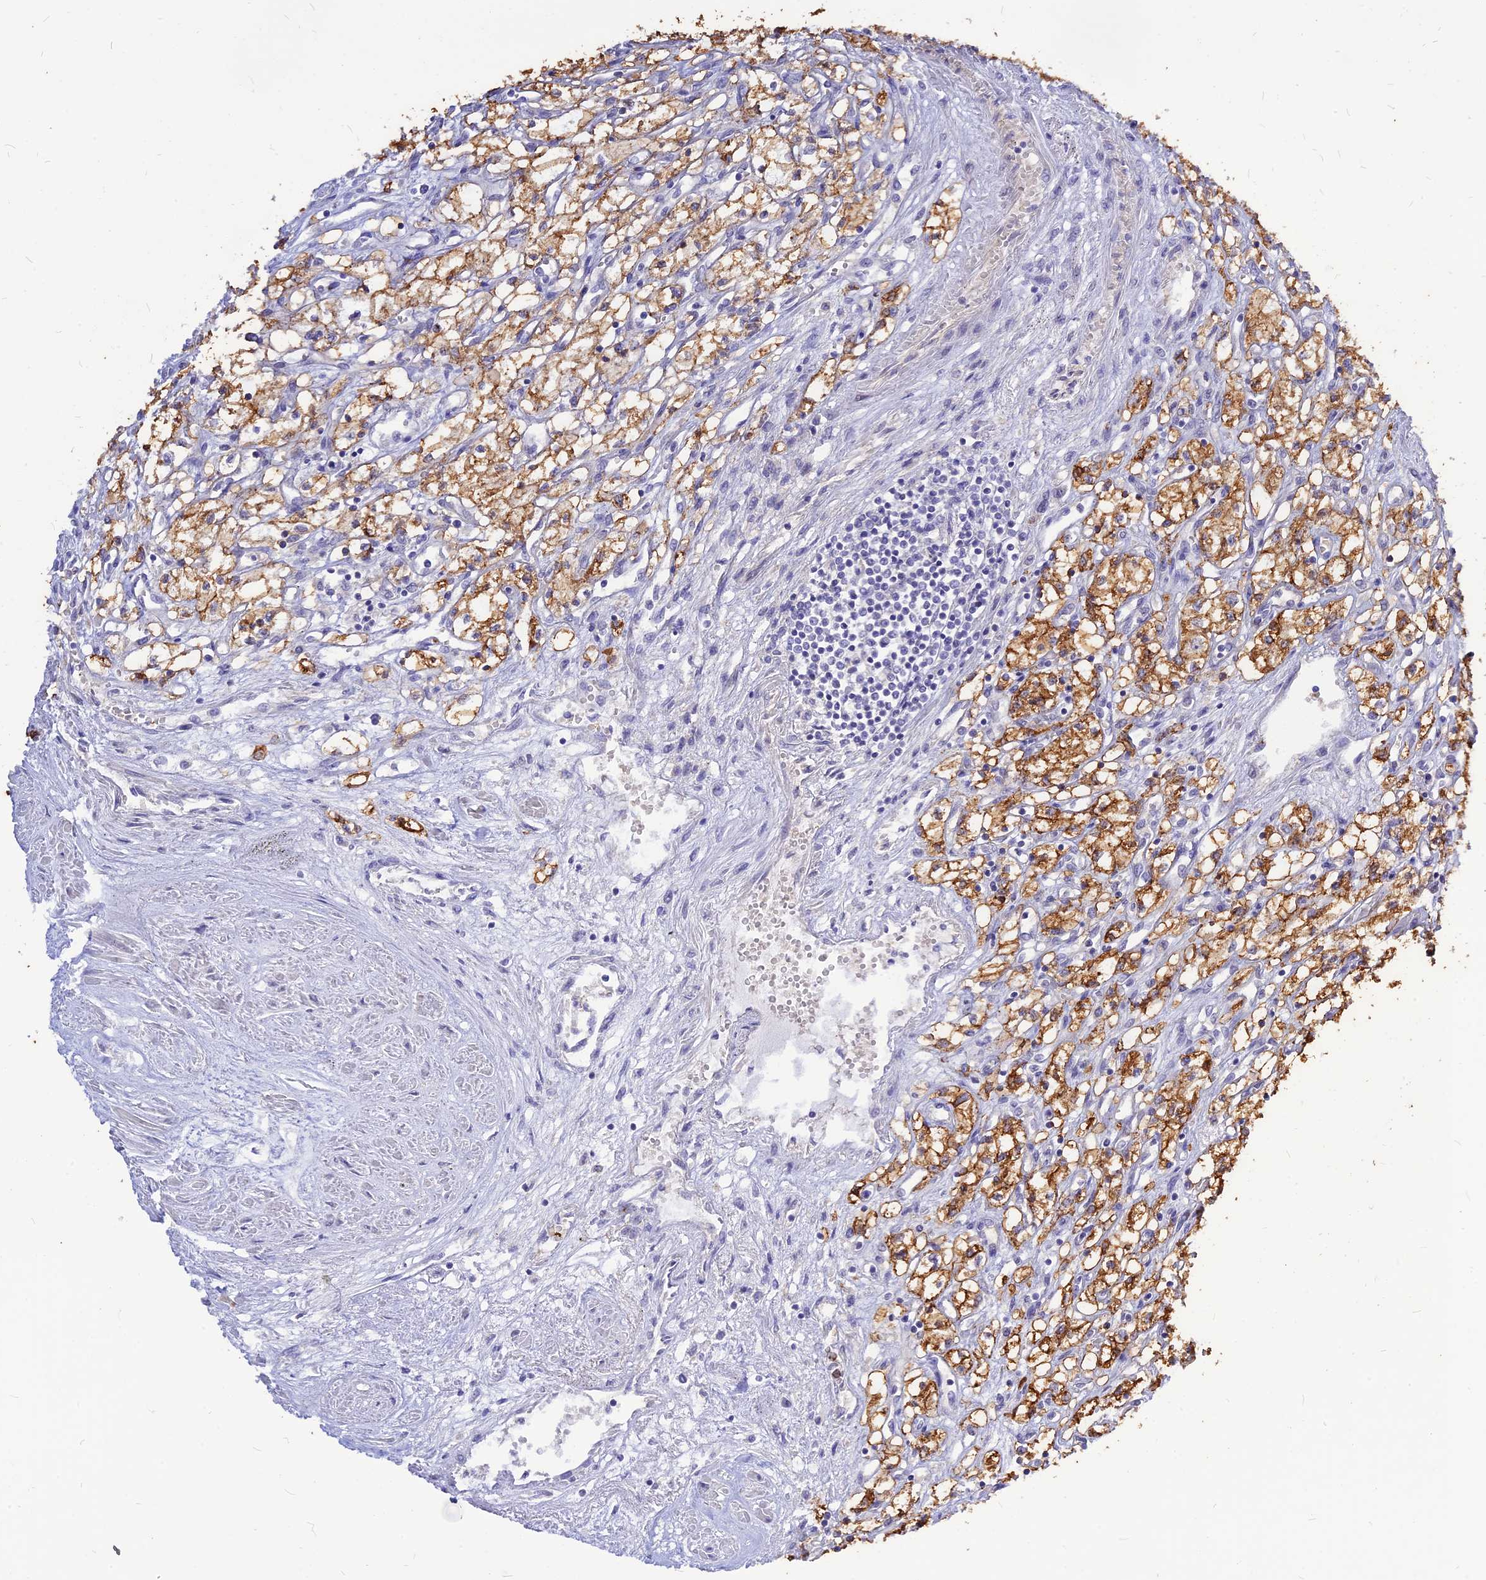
{"staining": {"intensity": "strong", "quantity": ">75%", "location": "cytoplasmic/membranous"}, "tissue": "renal cancer", "cell_type": "Tumor cells", "image_type": "cancer", "snomed": [{"axis": "morphology", "description": "Adenocarcinoma, NOS"}, {"axis": "topography", "description": "Kidney"}], "caption": "Protein staining of adenocarcinoma (renal) tissue displays strong cytoplasmic/membranous expression in about >75% of tumor cells.", "gene": "CZIB", "patient": {"sex": "male", "age": 59}}